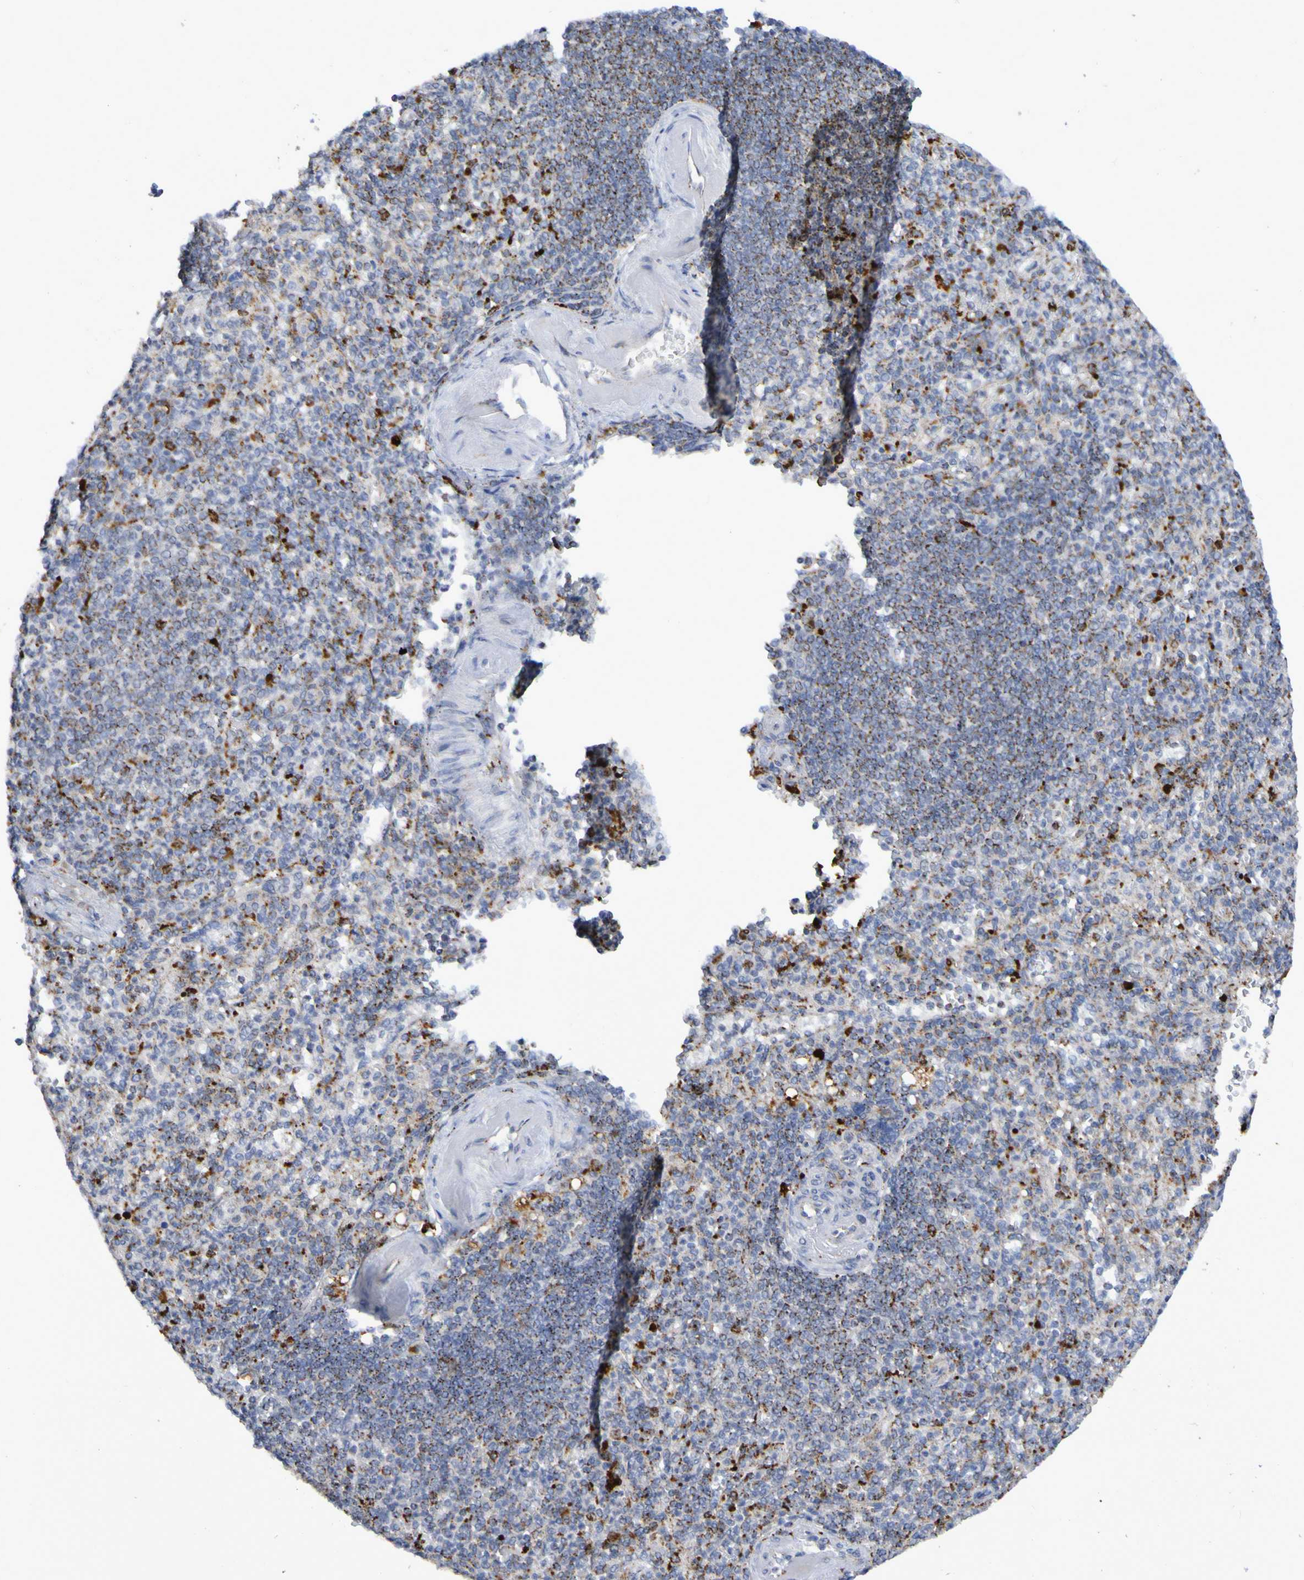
{"staining": {"intensity": "strong", "quantity": "25%-75%", "location": "cytoplasmic/membranous"}, "tissue": "spleen", "cell_type": "Cells in red pulp", "image_type": "normal", "snomed": [{"axis": "morphology", "description": "Normal tissue, NOS"}, {"axis": "topography", "description": "Spleen"}], "caption": "Brown immunohistochemical staining in unremarkable human spleen exhibits strong cytoplasmic/membranous positivity in about 25%-75% of cells in red pulp.", "gene": "TPH1", "patient": {"sex": "female", "age": 74}}